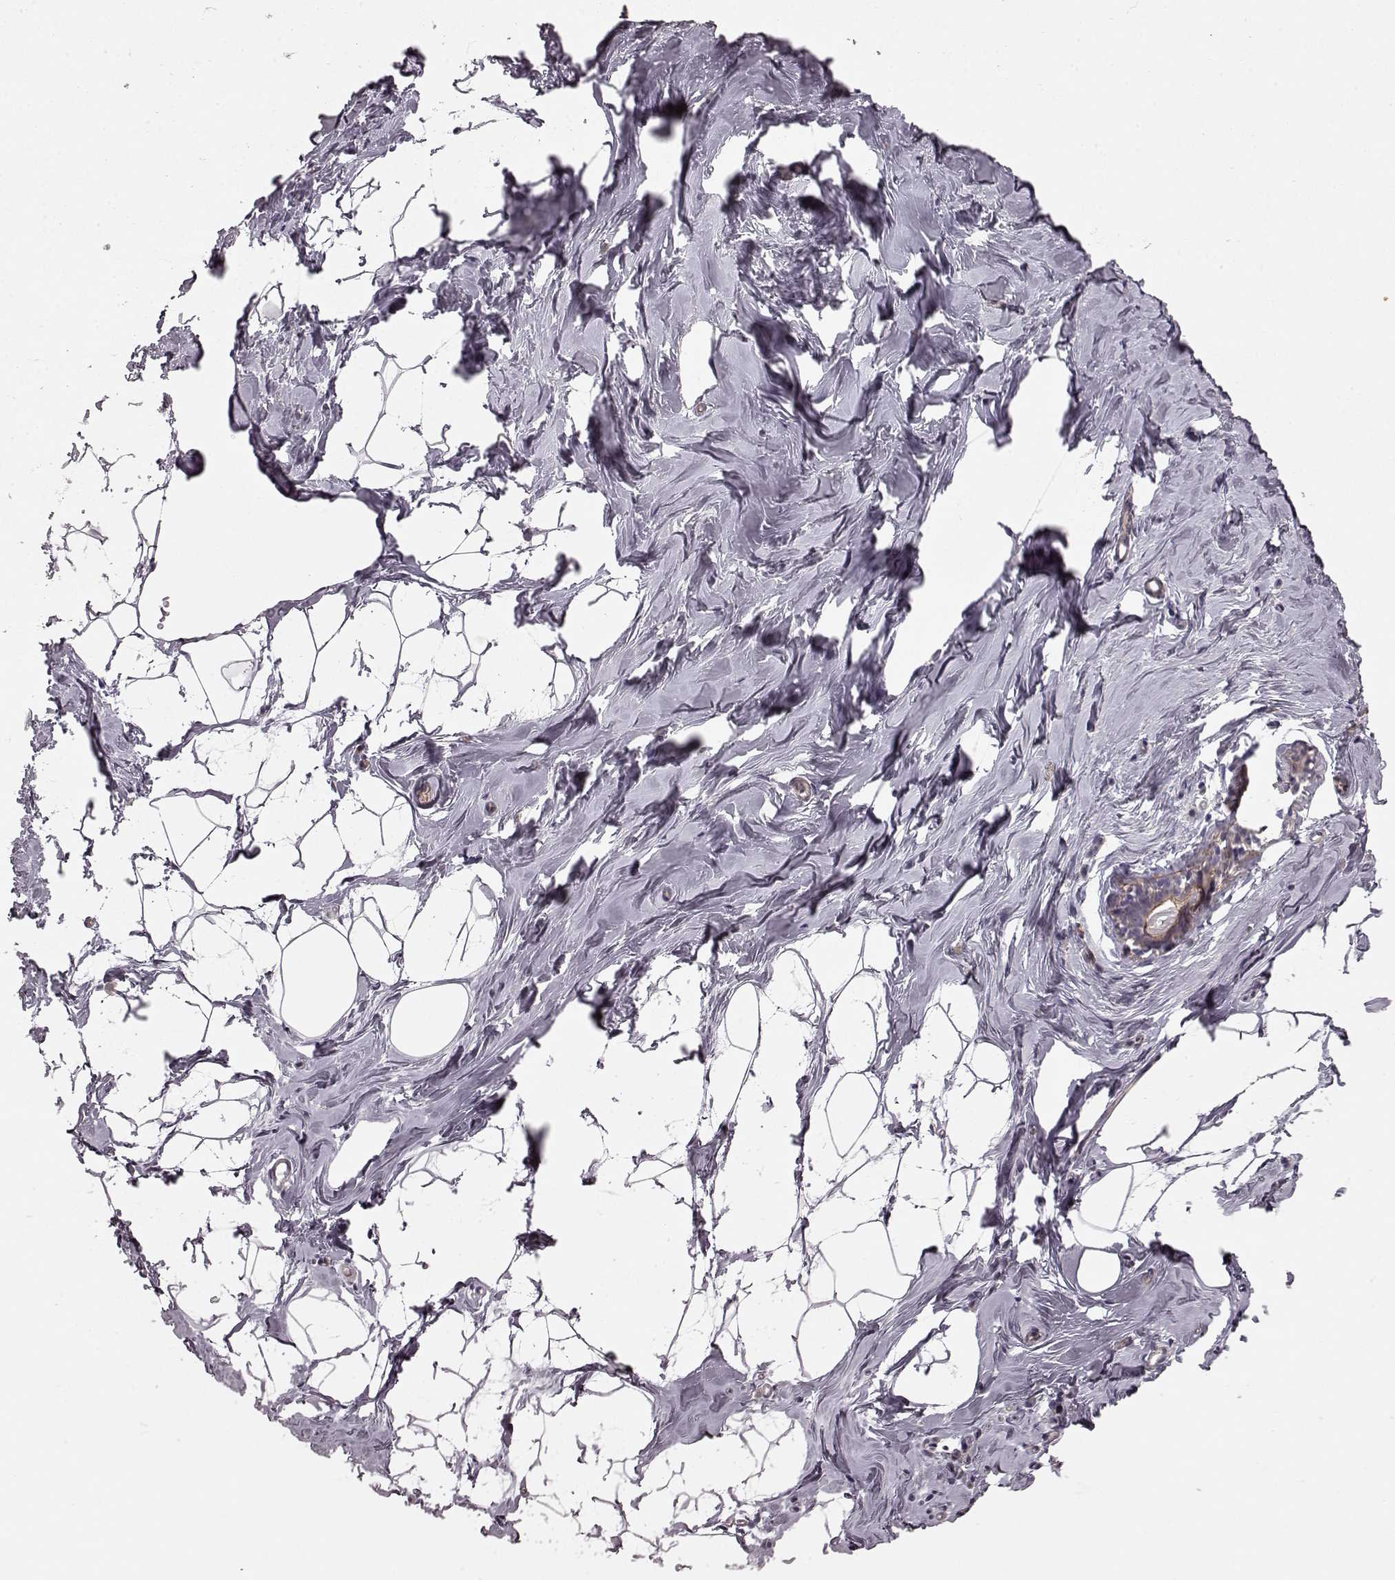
{"staining": {"intensity": "negative", "quantity": "none", "location": "none"}, "tissue": "breast", "cell_type": "Adipocytes", "image_type": "normal", "snomed": [{"axis": "morphology", "description": "Normal tissue, NOS"}, {"axis": "topography", "description": "Breast"}], "caption": "Image shows no significant protein staining in adipocytes of unremarkable breast.", "gene": "SLC22A18", "patient": {"sex": "female", "age": 32}}